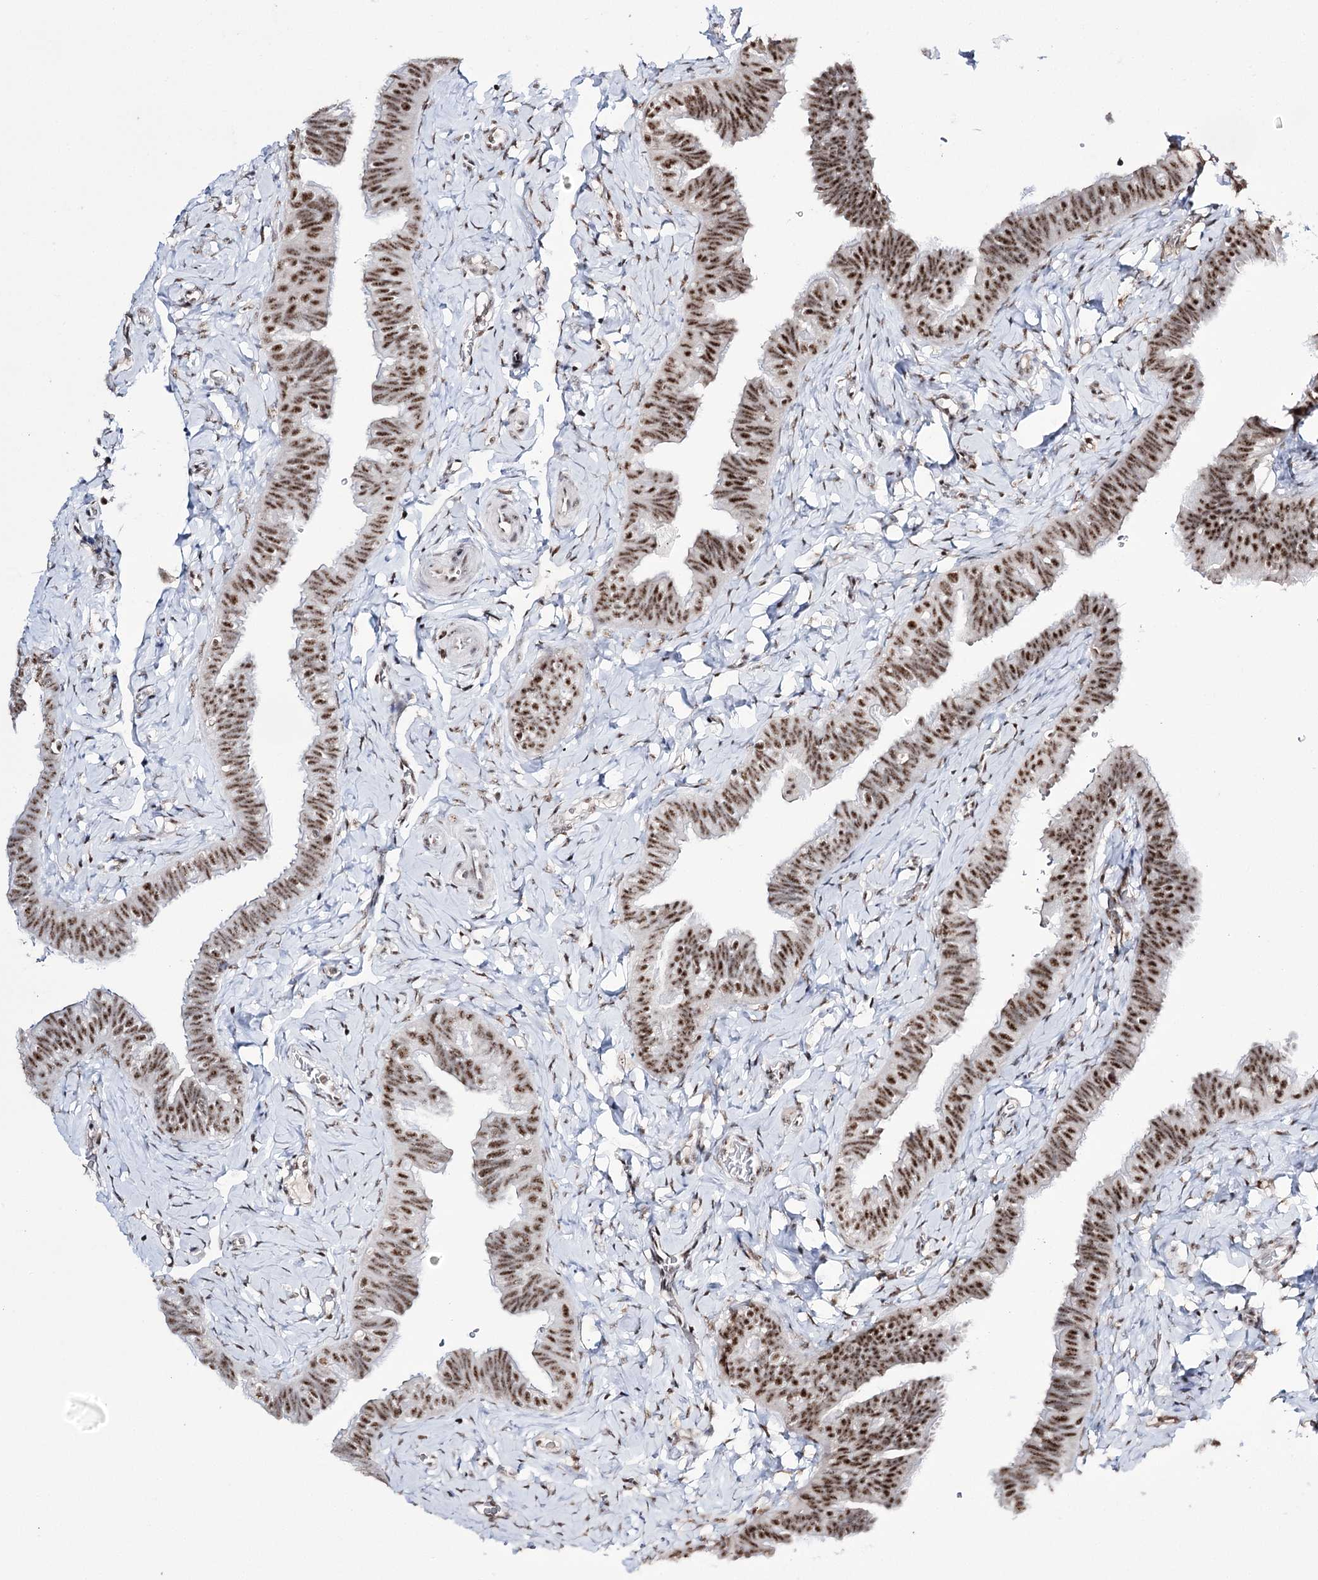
{"staining": {"intensity": "moderate", "quantity": ">75%", "location": "nuclear"}, "tissue": "fallopian tube", "cell_type": "Glandular cells", "image_type": "normal", "snomed": [{"axis": "morphology", "description": "Normal tissue, NOS"}, {"axis": "topography", "description": "Fallopian tube"}], "caption": "The image reveals immunohistochemical staining of benign fallopian tube. There is moderate nuclear expression is present in about >75% of glandular cells.", "gene": "PRPF40A", "patient": {"sex": "female", "age": 39}}